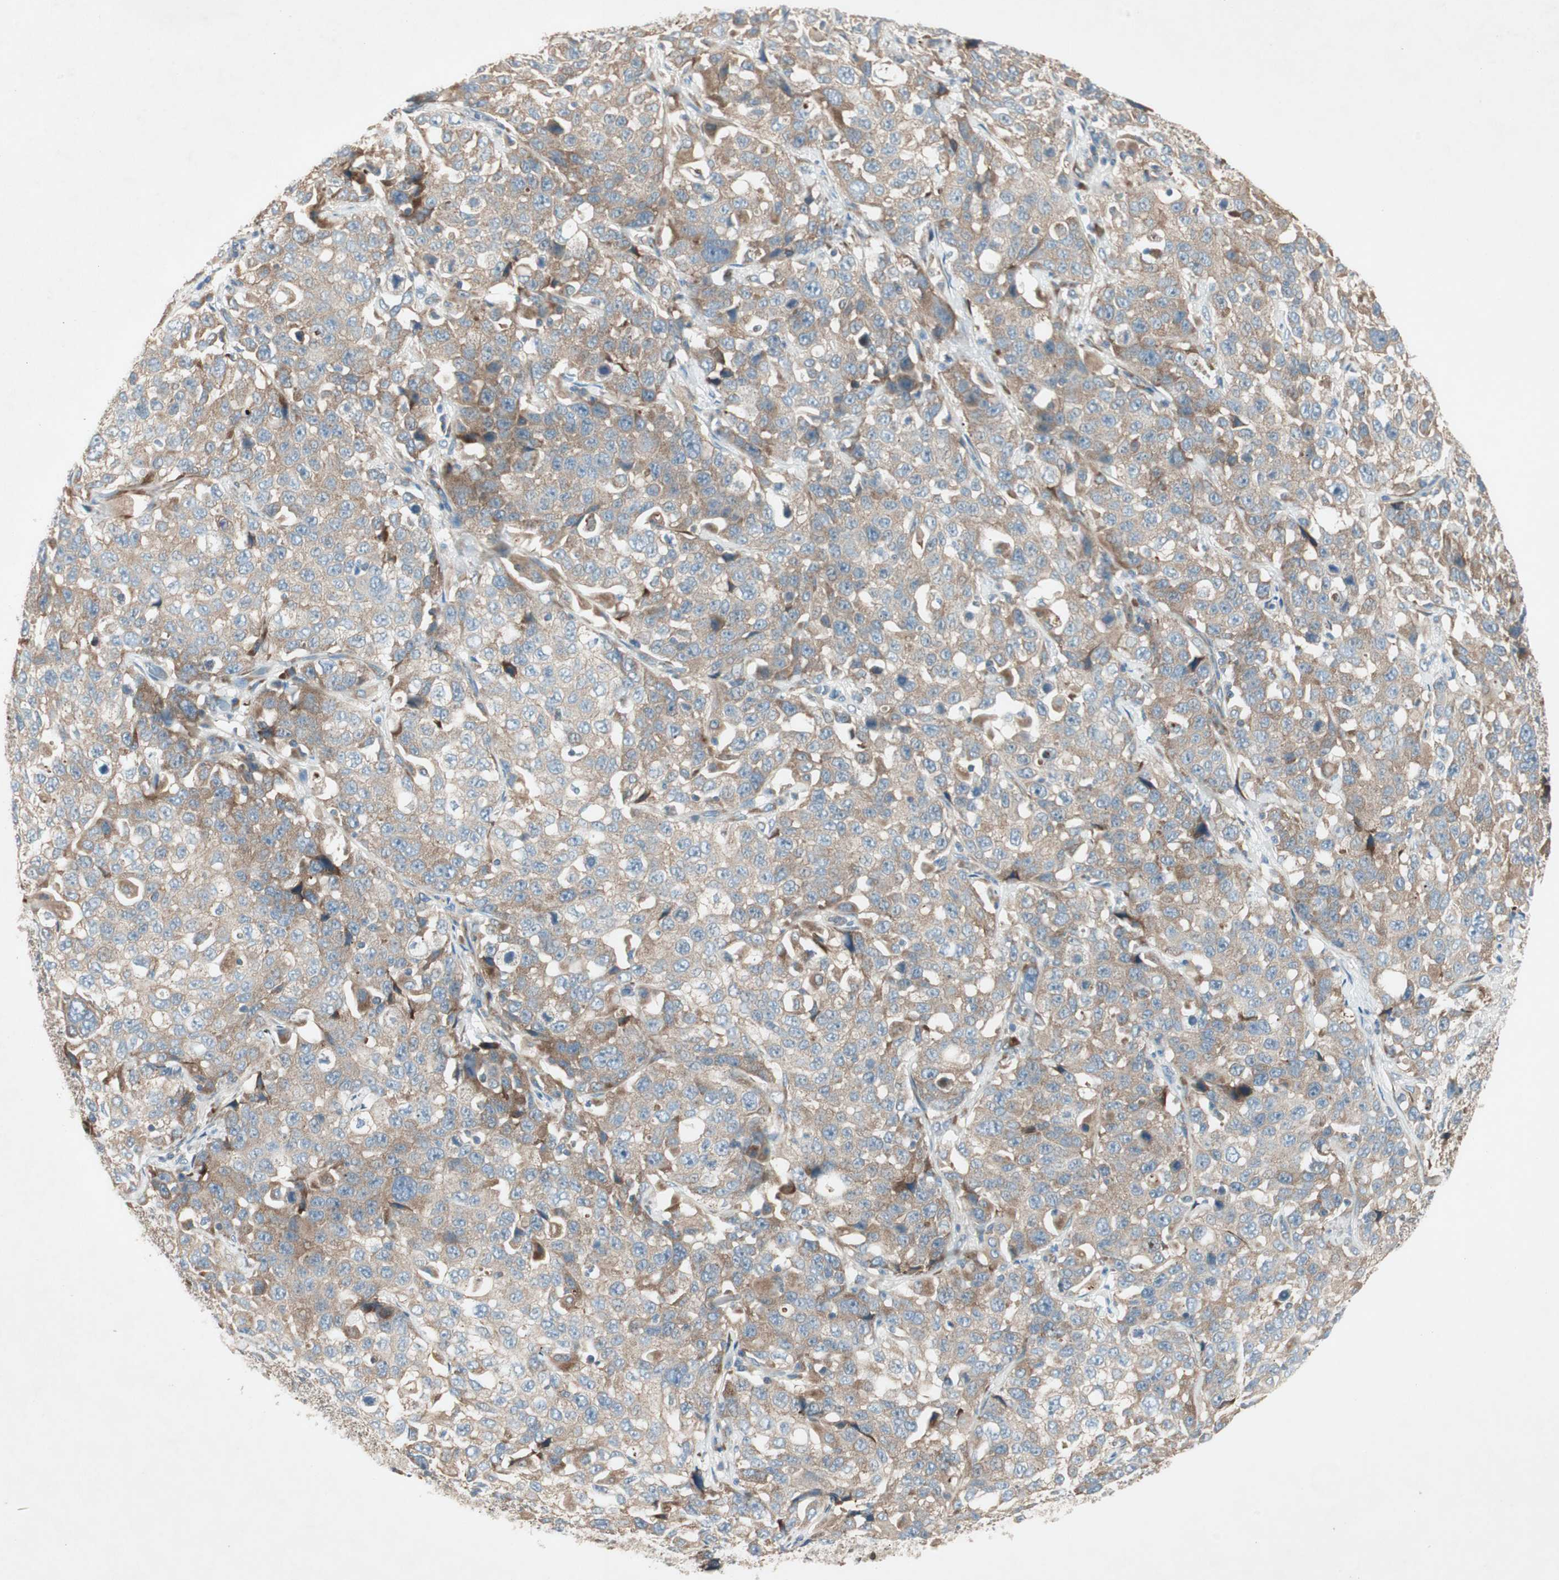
{"staining": {"intensity": "moderate", "quantity": ">75%", "location": "cytoplasmic/membranous"}, "tissue": "stomach cancer", "cell_type": "Tumor cells", "image_type": "cancer", "snomed": [{"axis": "morphology", "description": "Normal tissue, NOS"}, {"axis": "morphology", "description": "Adenocarcinoma, NOS"}, {"axis": "topography", "description": "Stomach"}], "caption": "About >75% of tumor cells in human adenocarcinoma (stomach) exhibit moderate cytoplasmic/membranous protein positivity as visualized by brown immunohistochemical staining.", "gene": "RPL23", "patient": {"sex": "male", "age": 48}}